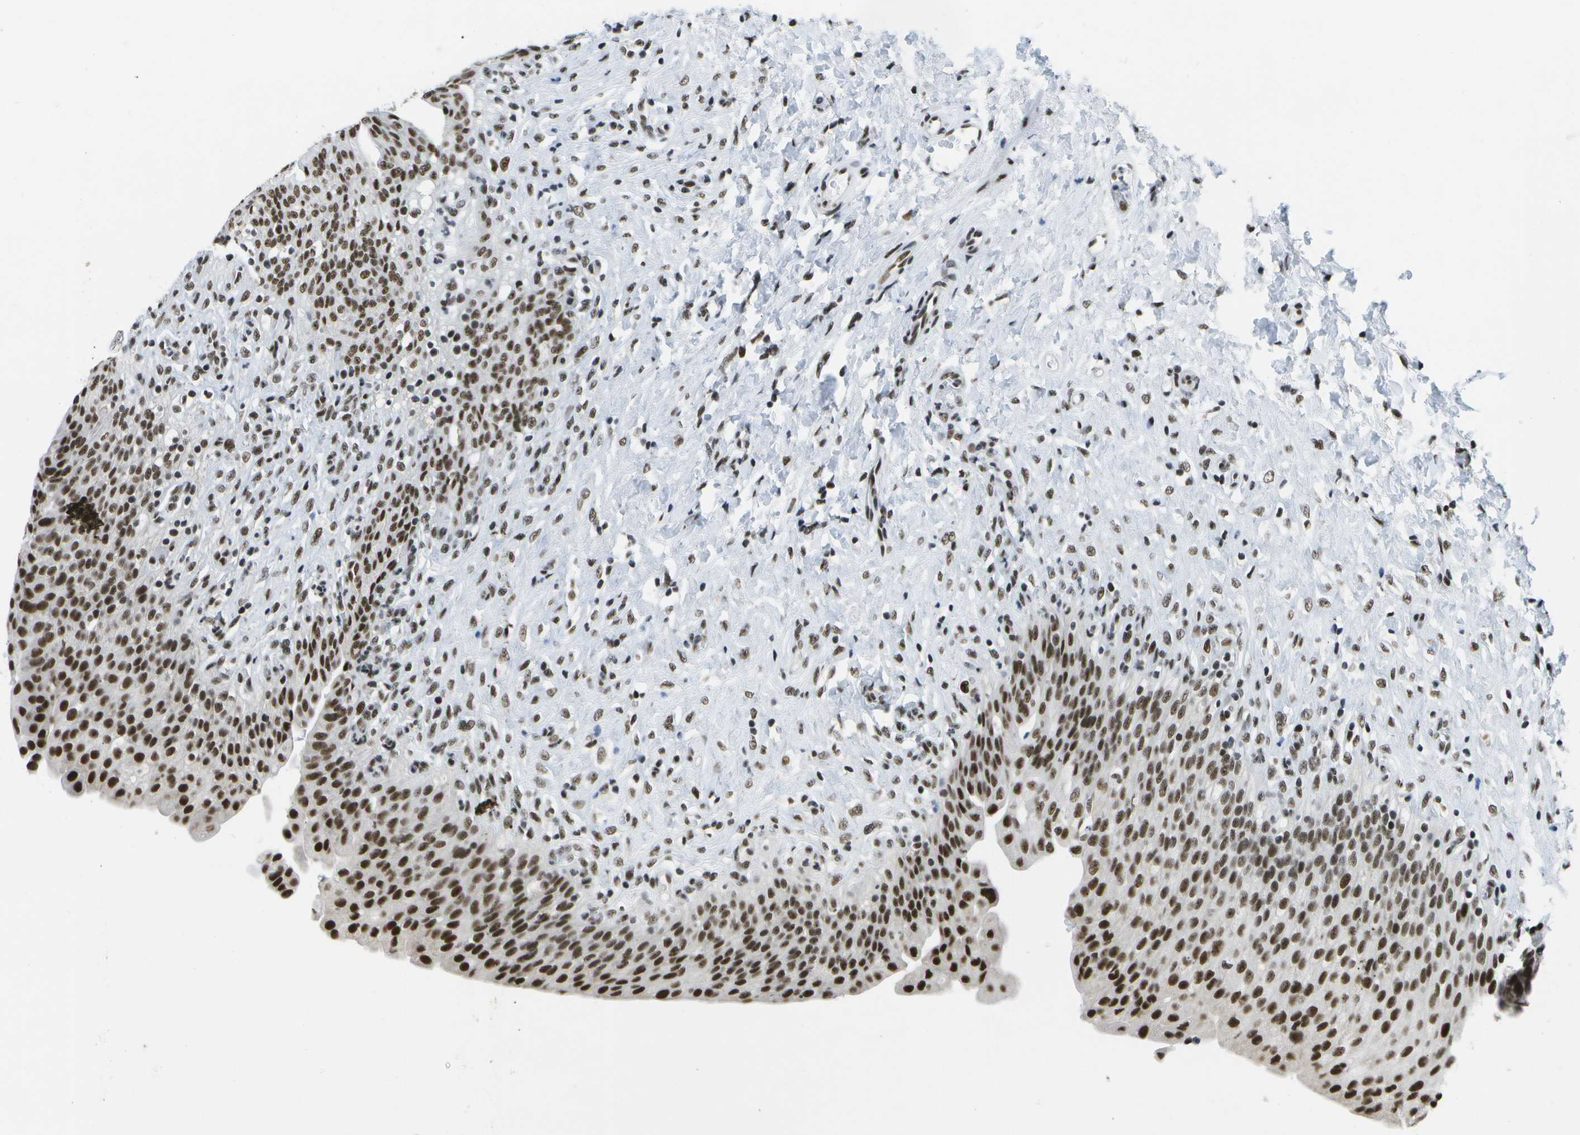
{"staining": {"intensity": "strong", "quantity": ">75%", "location": "nuclear"}, "tissue": "urinary bladder", "cell_type": "Urothelial cells", "image_type": "normal", "snomed": [{"axis": "morphology", "description": "Urothelial carcinoma, High grade"}, {"axis": "topography", "description": "Urinary bladder"}], "caption": "High-power microscopy captured an IHC photomicrograph of benign urinary bladder, revealing strong nuclear expression in about >75% of urothelial cells.", "gene": "NSRP1", "patient": {"sex": "male", "age": 46}}